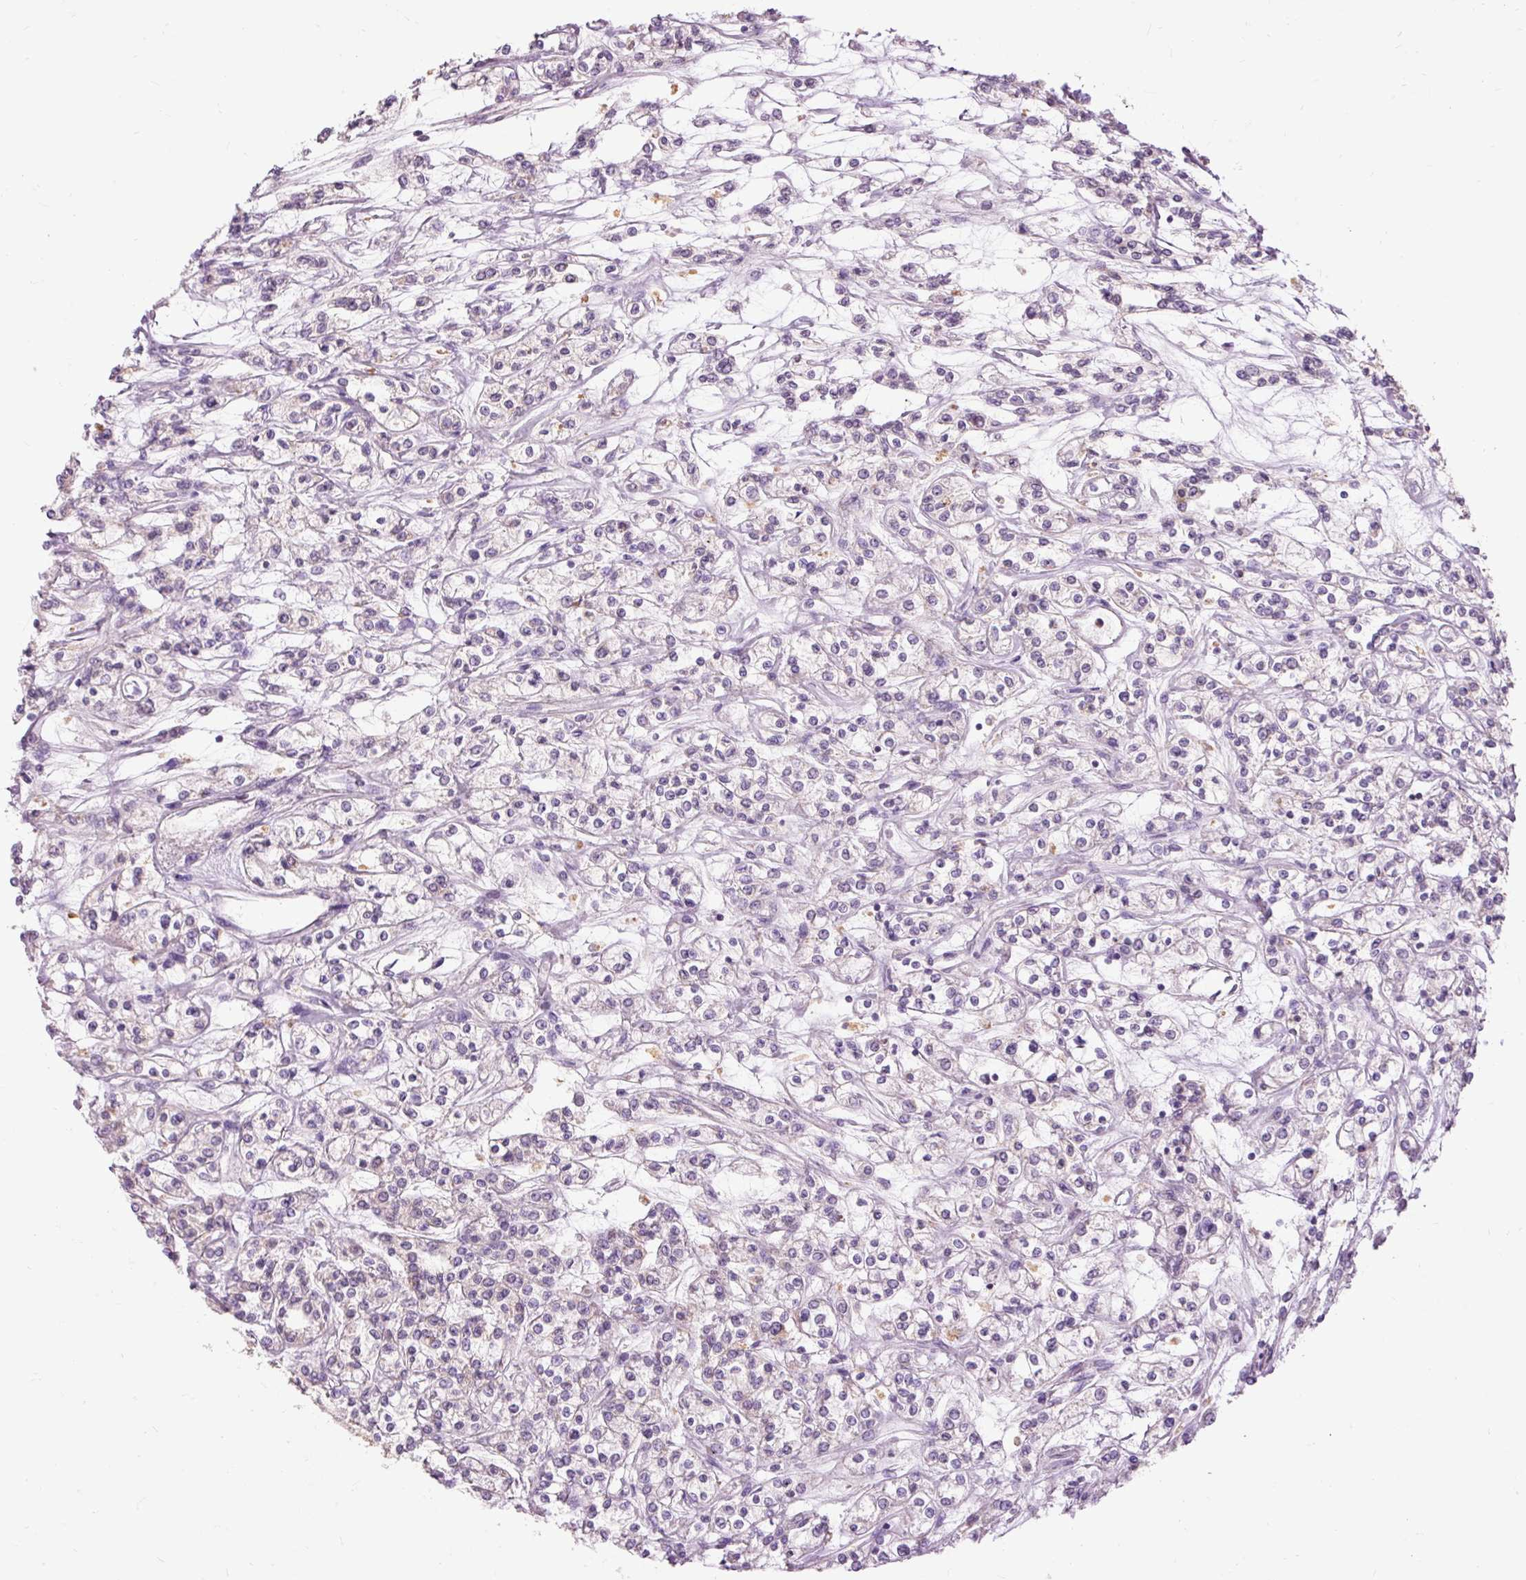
{"staining": {"intensity": "negative", "quantity": "none", "location": "none"}, "tissue": "renal cancer", "cell_type": "Tumor cells", "image_type": "cancer", "snomed": [{"axis": "morphology", "description": "Adenocarcinoma, NOS"}, {"axis": "topography", "description": "Kidney"}], "caption": "A micrograph of human adenocarcinoma (renal) is negative for staining in tumor cells.", "gene": "PRDX5", "patient": {"sex": "female", "age": 59}}